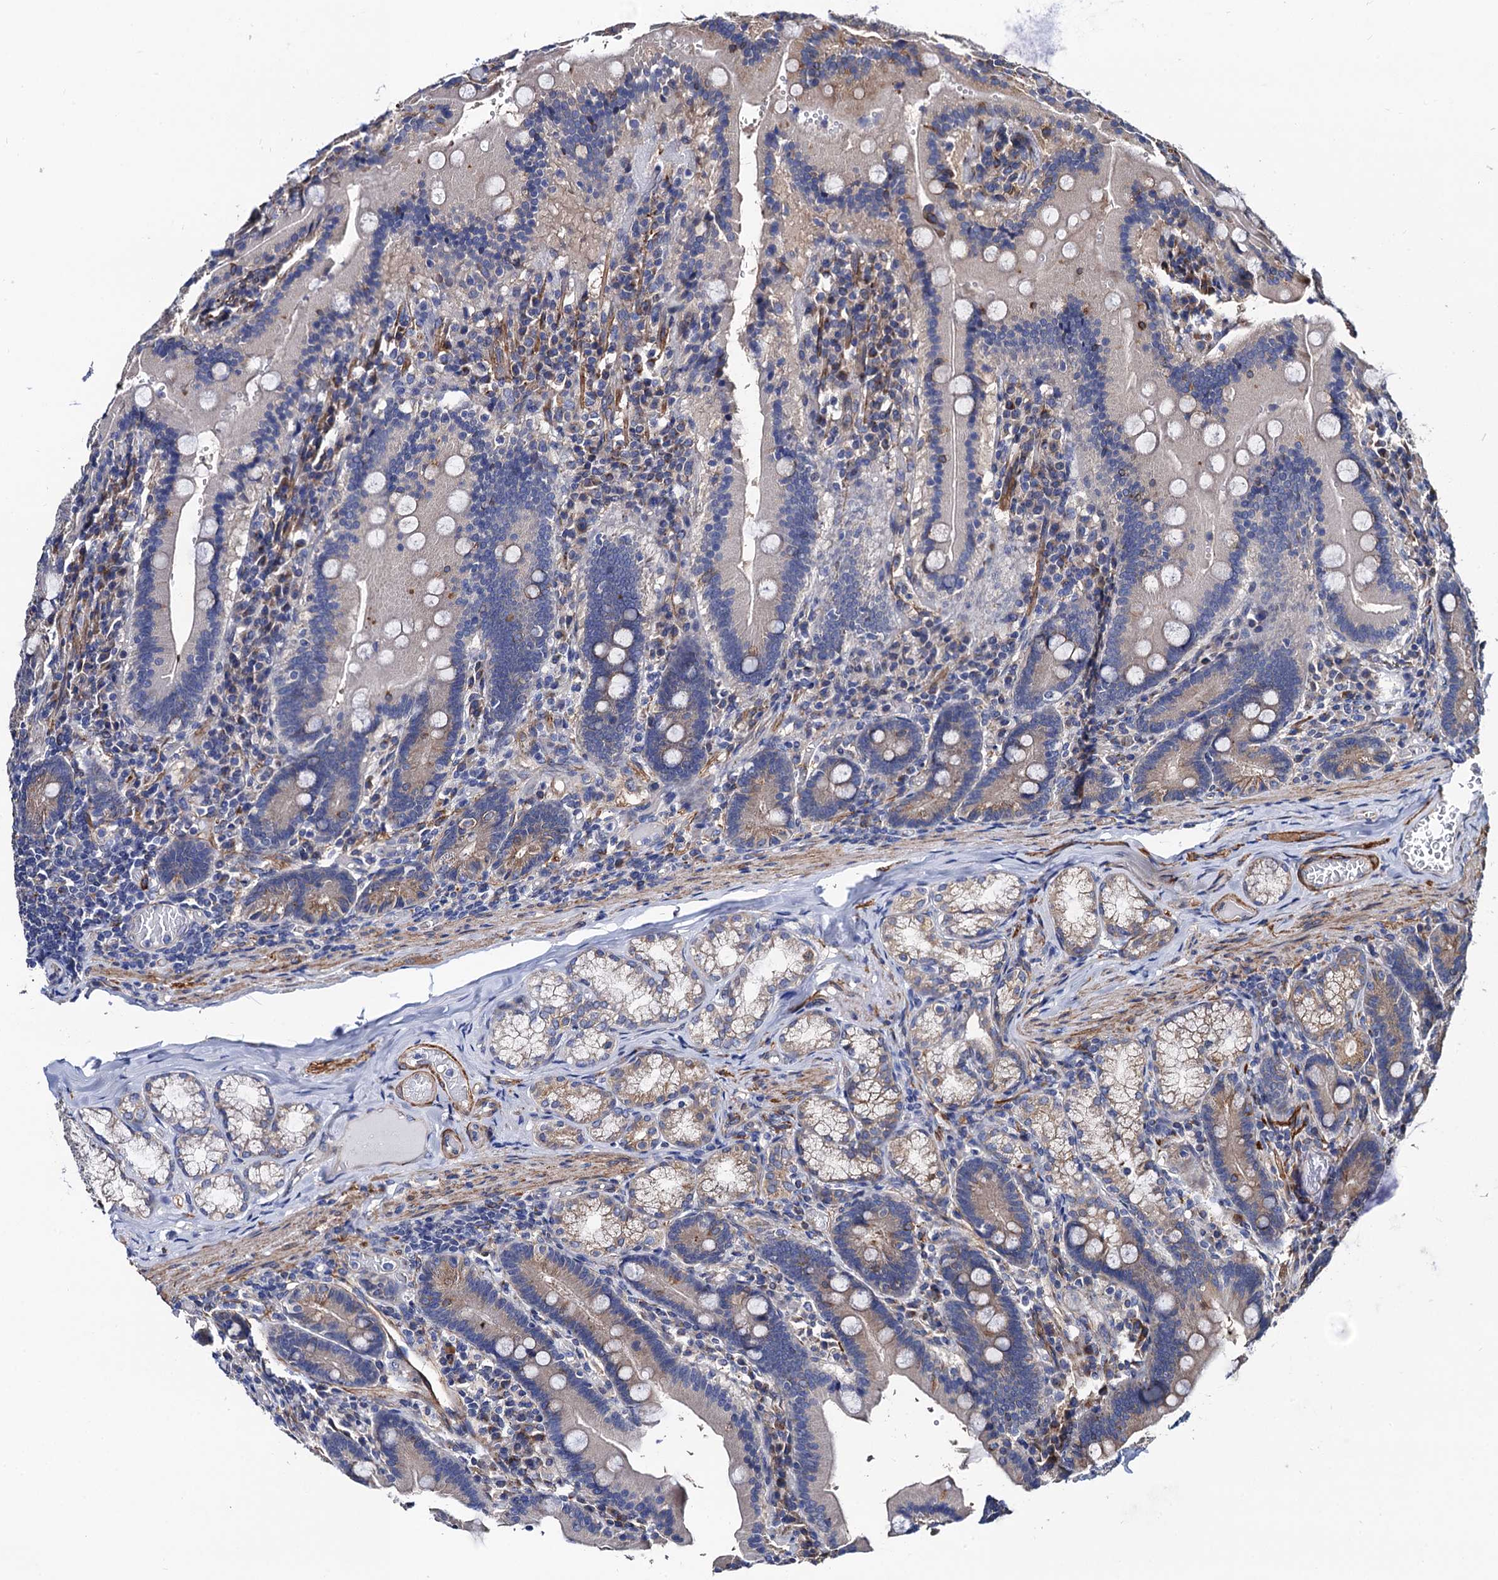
{"staining": {"intensity": "moderate", "quantity": "25%-75%", "location": "cytoplasmic/membranous"}, "tissue": "duodenum", "cell_type": "Glandular cells", "image_type": "normal", "snomed": [{"axis": "morphology", "description": "Normal tissue, NOS"}, {"axis": "topography", "description": "Duodenum"}], "caption": "Immunohistochemistry (IHC) image of normal duodenum: duodenum stained using immunohistochemistry (IHC) reveals medium levels of moderate protein expression localized specifically in the cytoplasmic/membranous of glandular cells, appearing as a cytoplasmic/membranous brown color.", "gene": "ZDHHC18", "patient": {"sex": "female", "age": 62}}